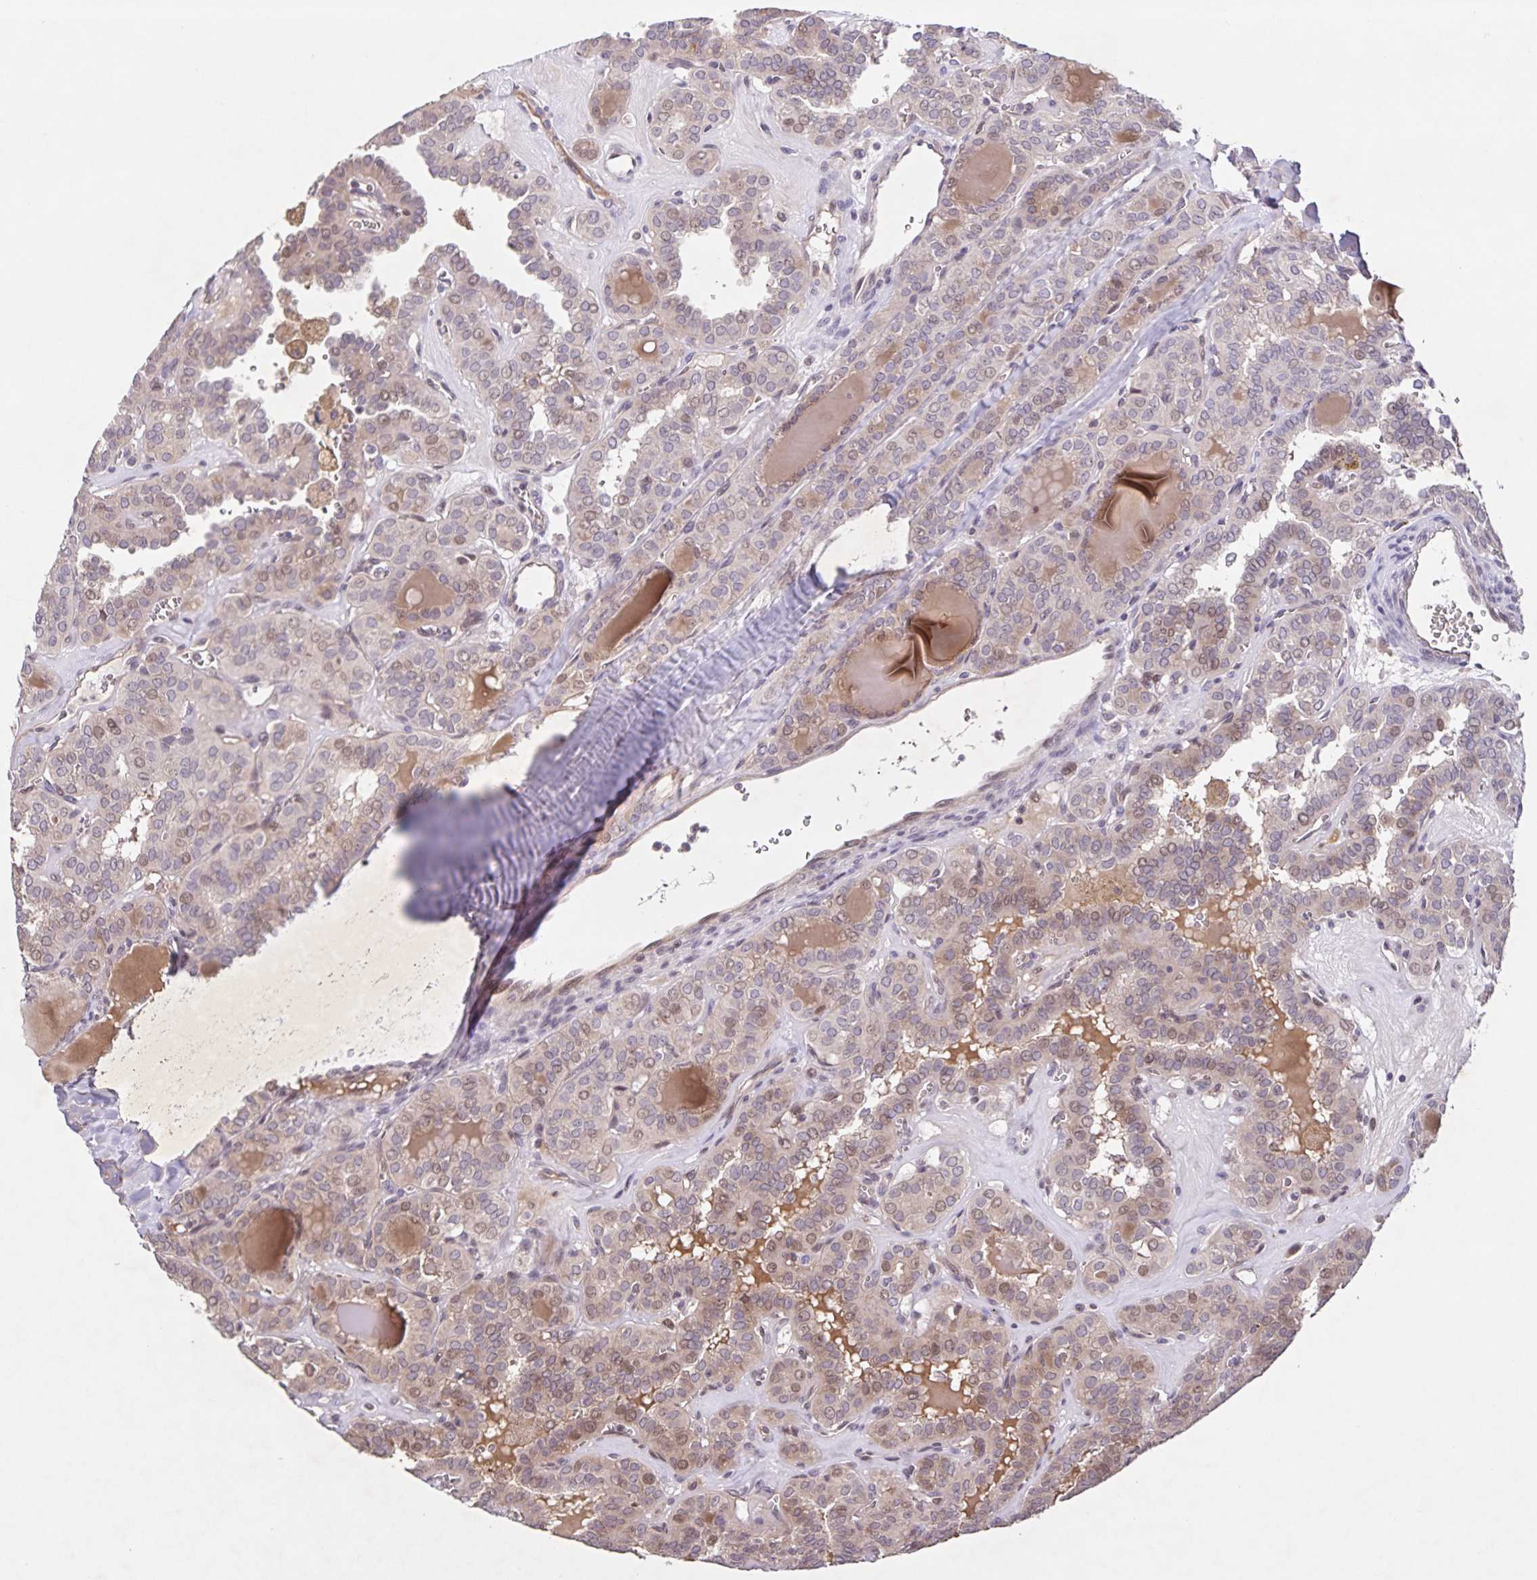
{"staining": {"intensity": "weak", "quantity": "25%-75%", "location": "cytoplasmic/membranous,nuclear"}, "tissue": "thyroid cancer", "cell_type": "Tumor cells", "image_type": "cancer", "snomed": [{"axis": "morphology", "description": "Papillary adenocarcinoma, NOS"}, {"axis": "topography", "description": "Thyroid gland"}], "caption": "Weak cytoplasmic/membranous and nuclear staining is appreciated in approximately 25%-75% of tumor cells in thyroid cancer (papillary adenocarcinoma).", "gene": "GDF2", "patient": {"sex": "female", "age": 41}}